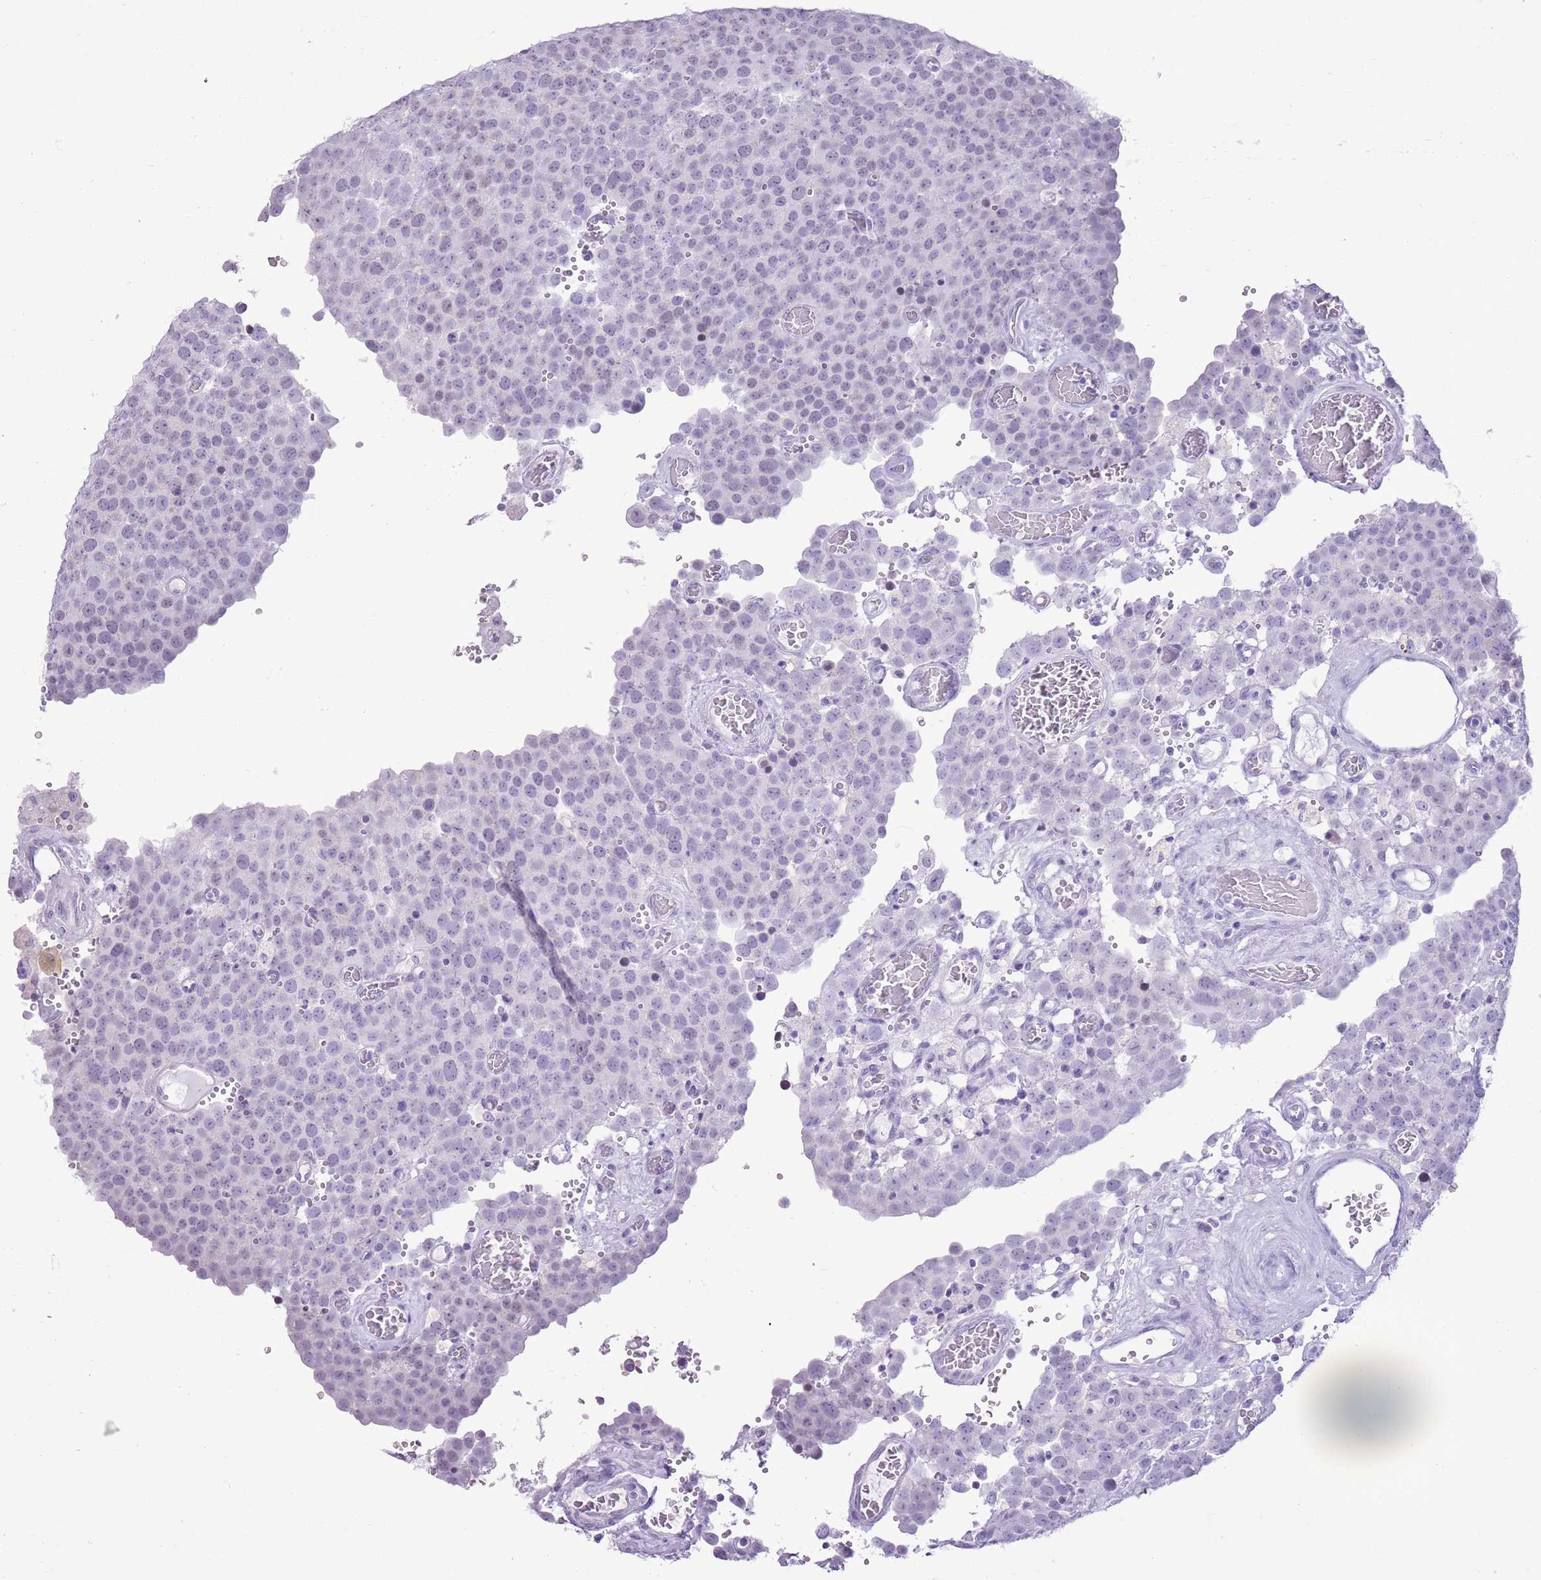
{"staining": {"intensity": "negative", "quantity": "none", "location": "none"}, "tissue": "testis cancer", "cell_type": "Tumor cells", "image_type": "cancer", "snomed": [{"axis": "morphology", "description": "Normal tissue, NOS"}, {"axis": "morphology", "description": "Seminoma, NOS"}, {"axis": "topography", "description": "Testis"}], "caption": "Immunohistochemistry (IHC) photomicrograph of testis cancer stained for a protein (brown), which exhibits no expression in tumor cells.", "gene": "RPL3L", "patient": {"sex": "male", "age": 71}}